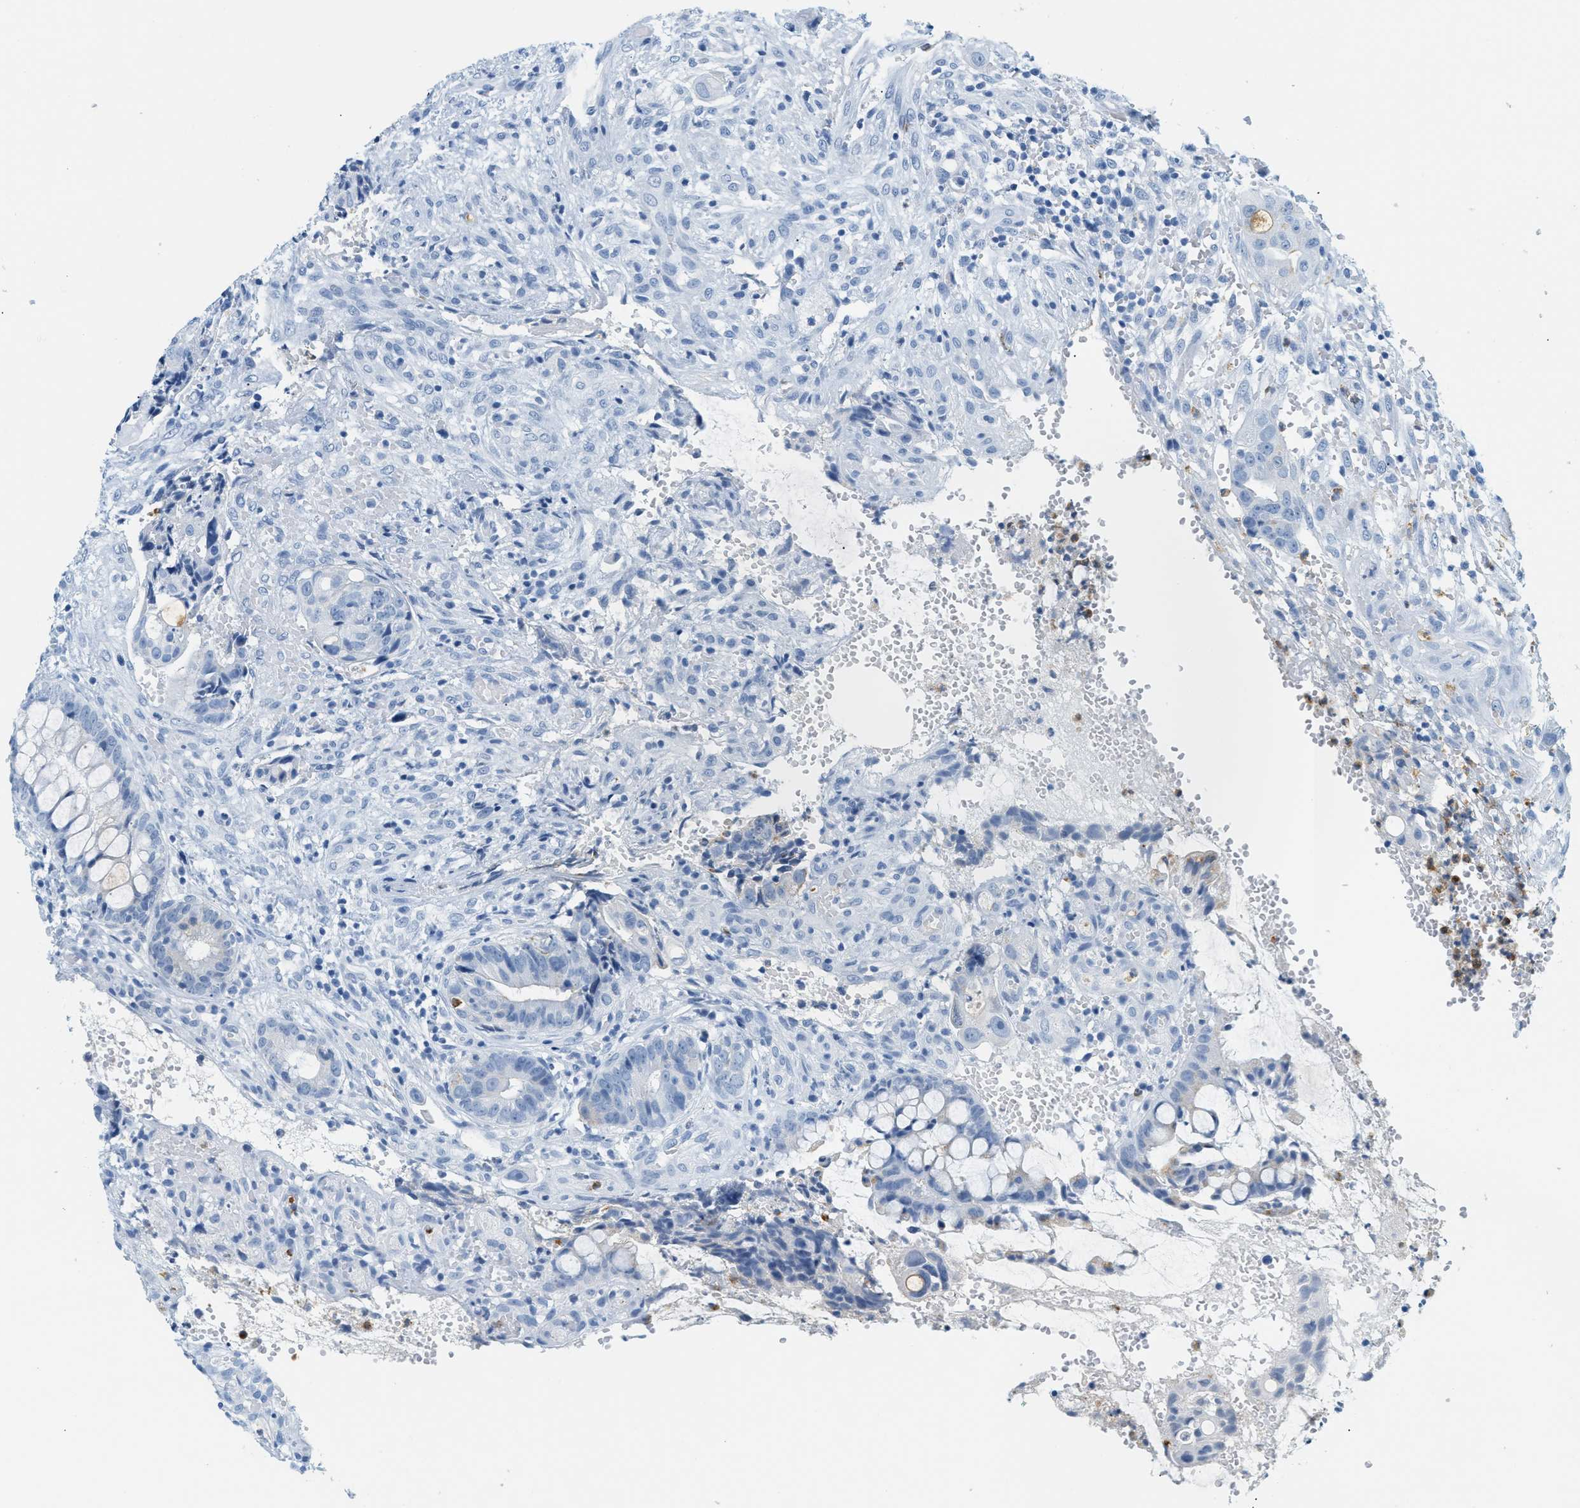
{"staining": {"intensity": "negative", "quantity": "none", "location": "none"}, "tissue": "colorectal cancer", "cell_type": "Tumor cells", "image_type": "cancer", "snomed": [{"axis": "morphology", "description": "Adenocarcinoma, NOS"}, {"axis": "topography", "description": "Colon"}], "caption": "Tumor cells show no significant staining in colorectal cancer.", "gene": "LCN2", "patient": {"sex": "female", "age": 57}}